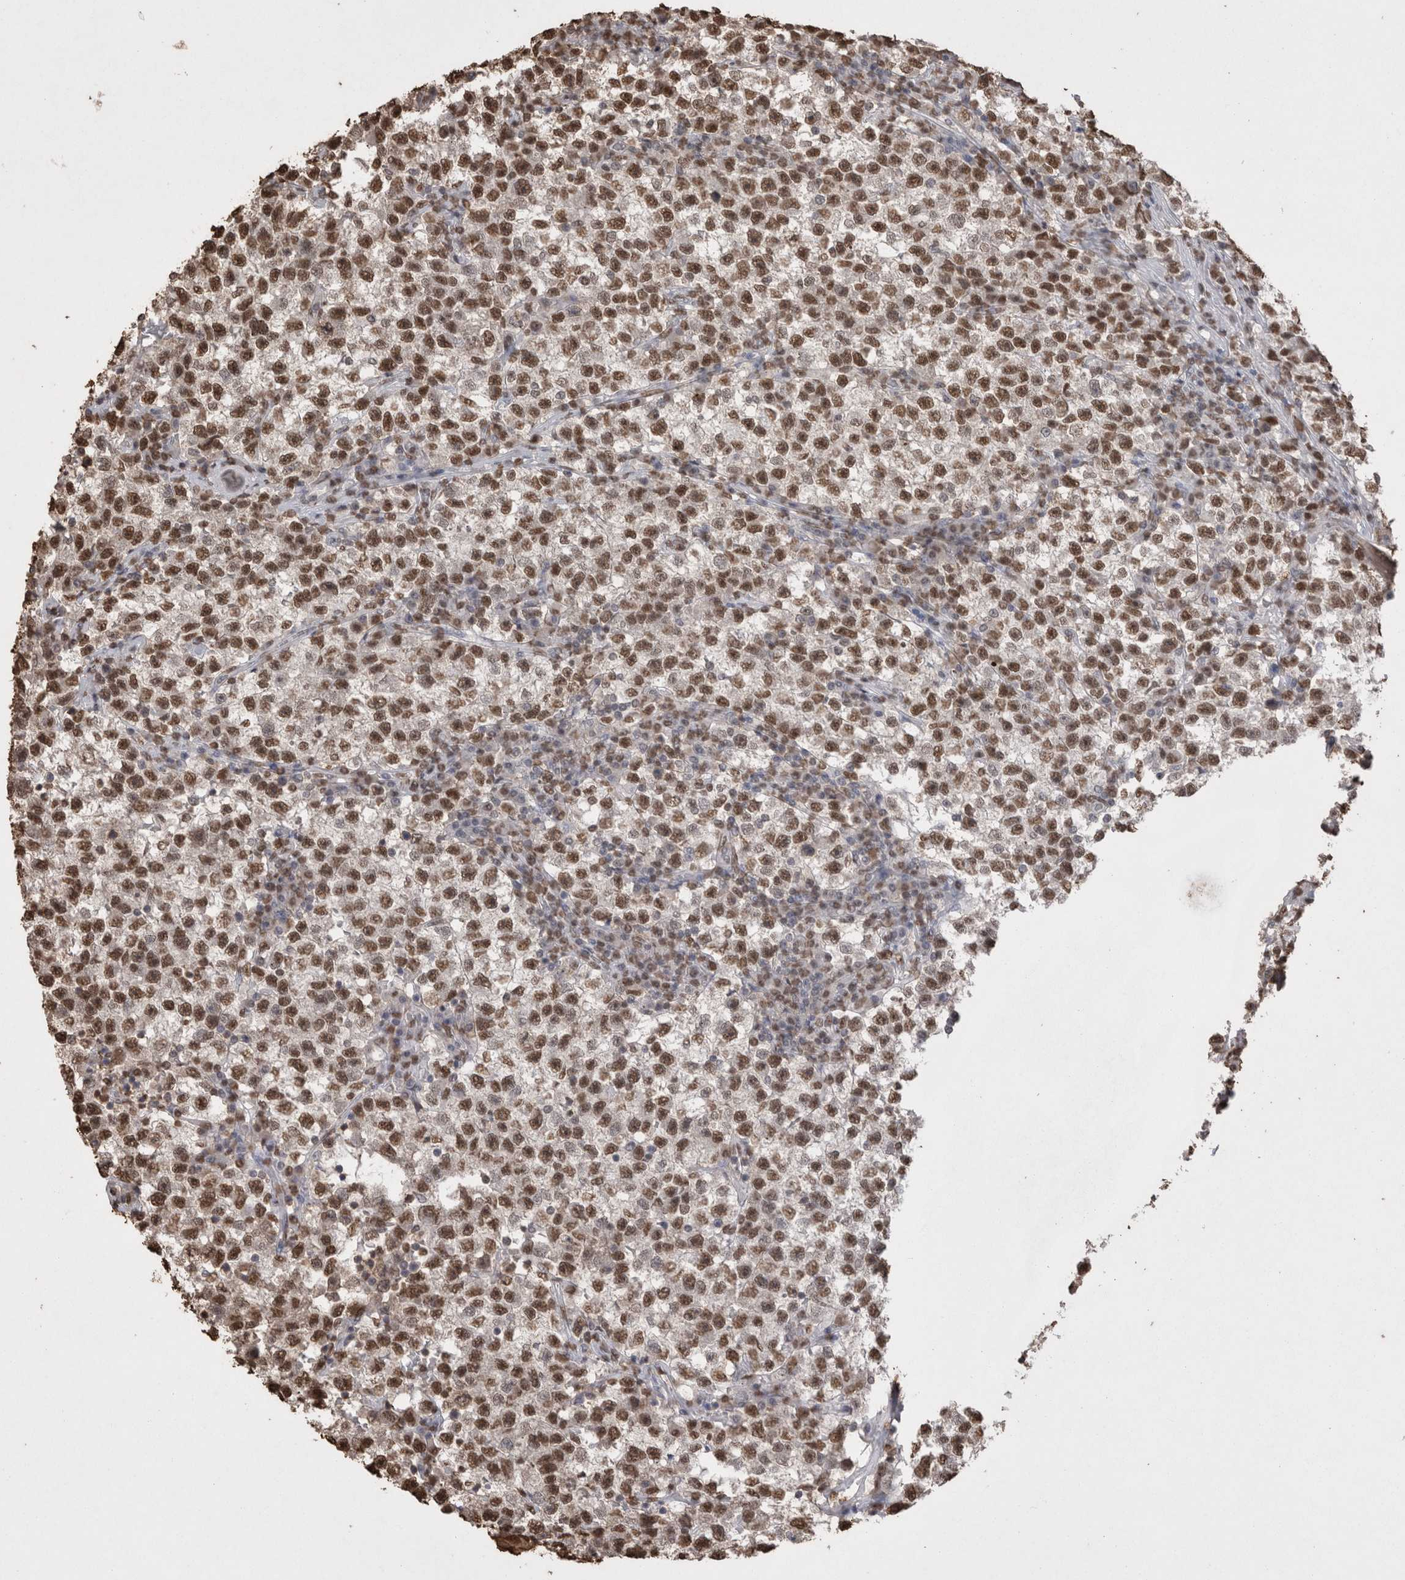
{"staining": {"intensity": "moderate", "quantity": ">75%", "location": "nuclear"}, "tissue": "testis cancer", "cell_type": "Tumor cells", "image_type": "cancer", "snomed": [{"axis": "morphology", "description": "Seminoma, NOS"}, {"axis": "topography", "description": "Testis"}], "caption": "Tumor cells display medium levels of moderate nuclear staining in about >75% of cells in testis seminoma.", "gene": "POU5F1", "patient": {"sex": "male", "age": 22}}